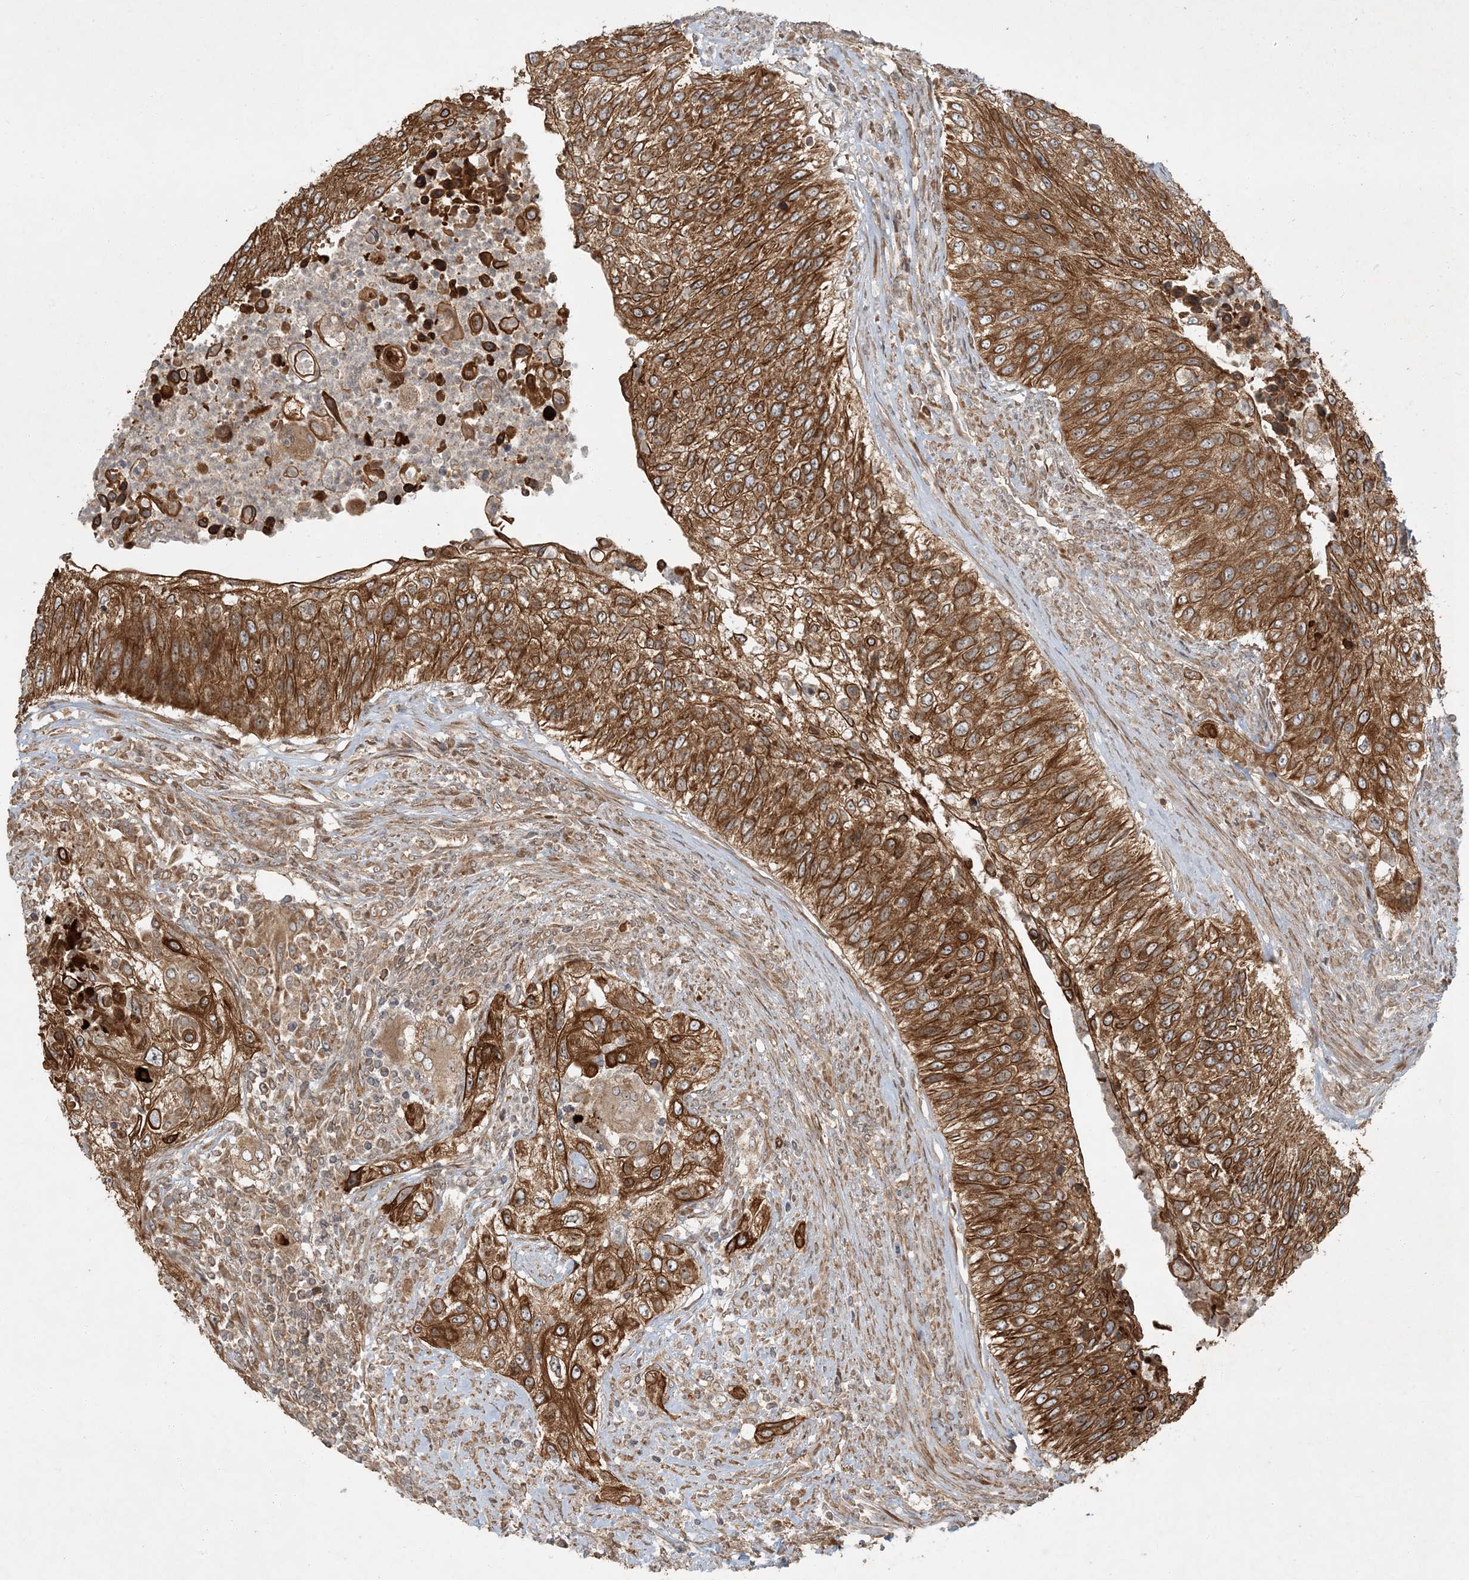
{"staining": {"intensity": "moderate", "quantity": ">75%", "location": "cytoplasmic/membranous,nuclear"}, "tissue": "urothelial cancer", "cell_type": "Tumor cells", "image_type": "cancer", "snomed": [{"axis": "morphology", "description": "Urothelial carcinoma, High grade"}, {"axis": "topography", "description": "Urinary bladder"}], "caption": "Urothelial cancer was stained to show a protein in brown. There is medium levels of moderate cytoplasmic/membranous and nuclear positivity in approximately >75% of tumor cells.", "gene": "COMMD8", "patient": {"sex": "female", "age": 60}}